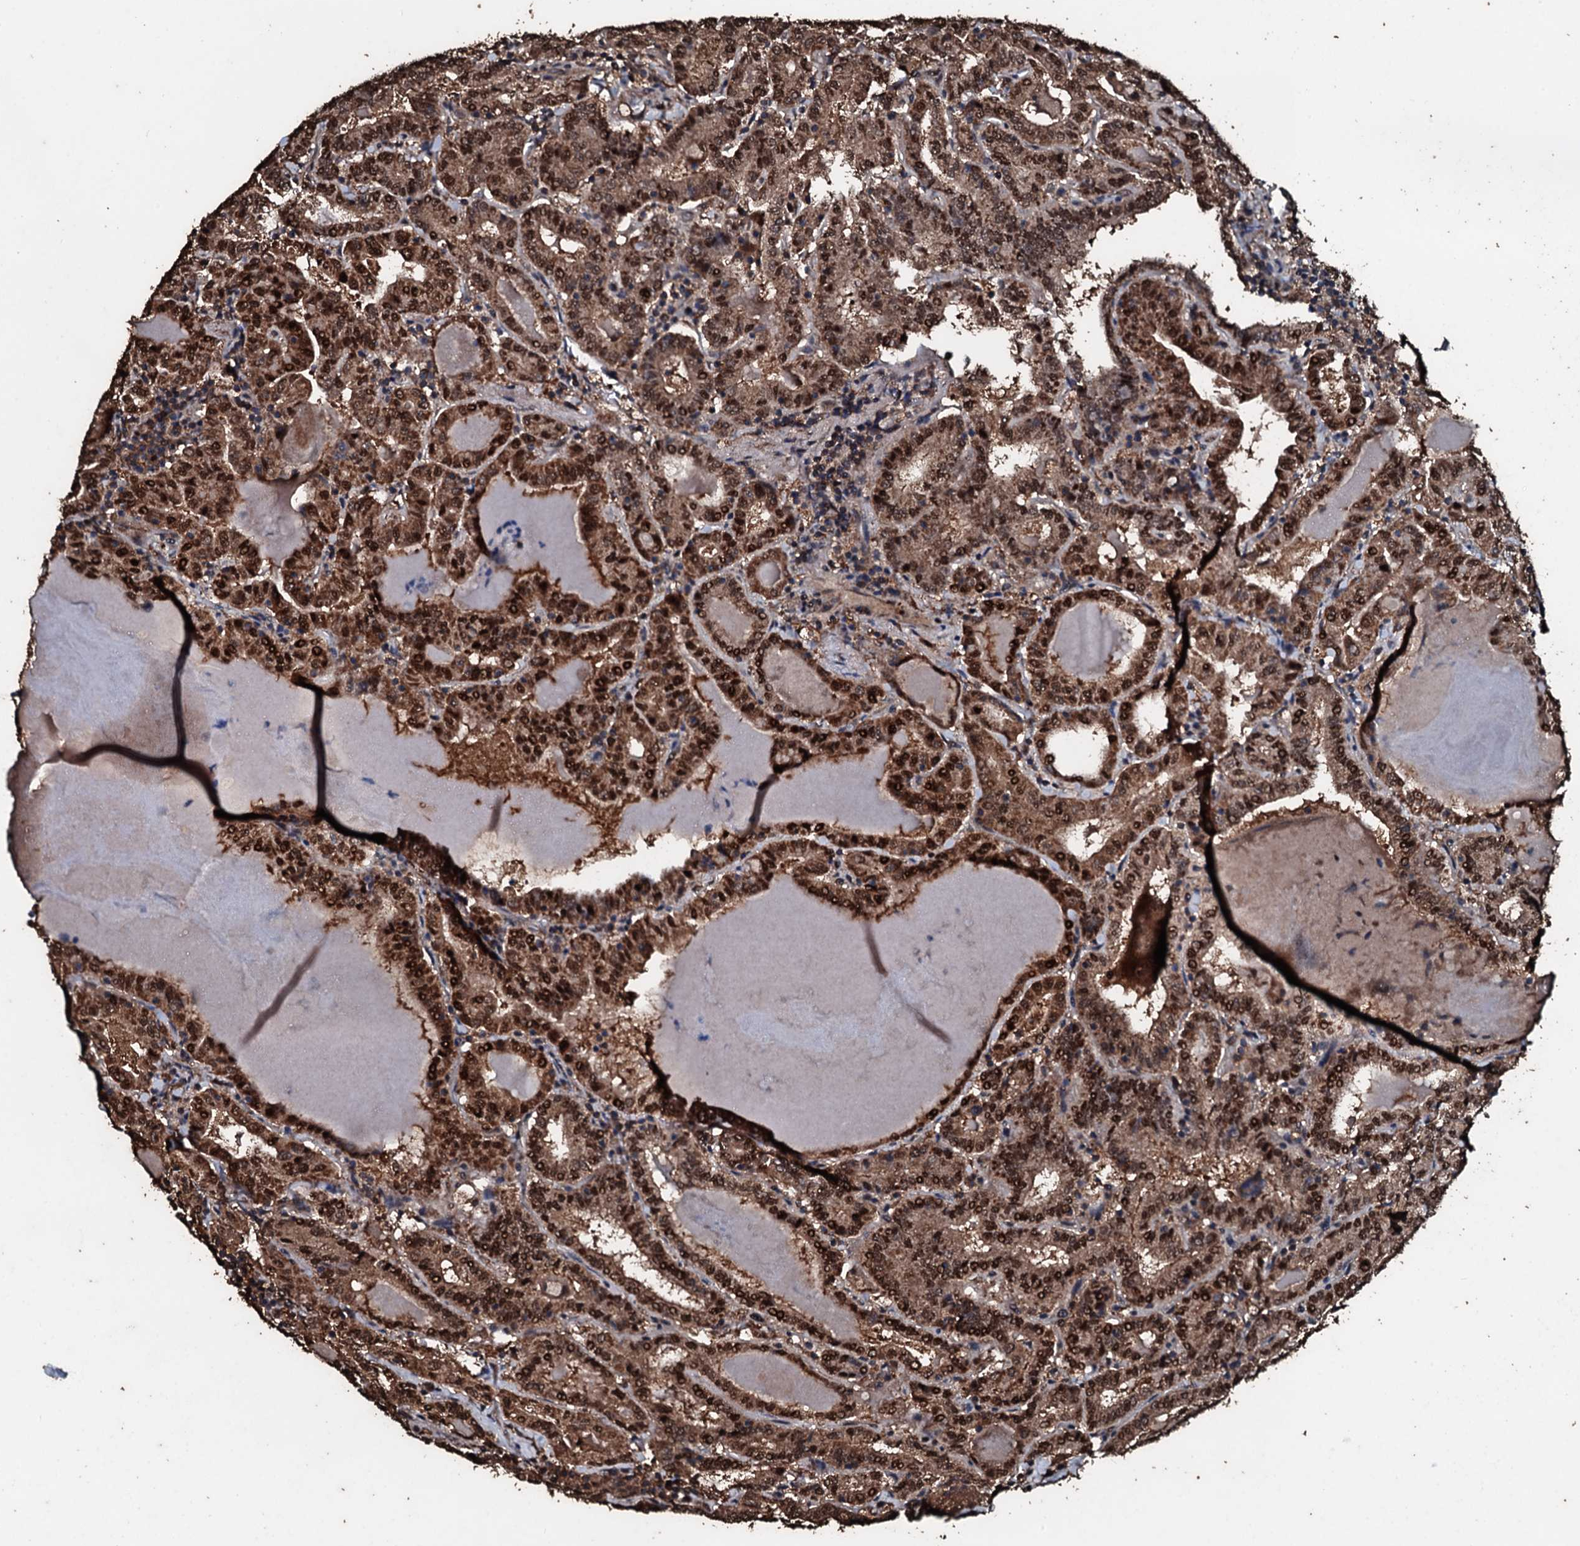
{"staining": {"intensity": "moderate", "quantity": ">75%", "location": "cytoplasmic/membranous,nuclear"}, "tissue": "thyroid cancer", "cell_type": "Tumor cells", "image_type": "cancer", "snomed": [{"axis": "morphology", "description": "Papillary adenocarcinoma, NOS"}, {"axis": "topography", "description": "Thyroid gland"}], "caption": "There is medium levels of moderate cytoplasmic/membranous and nuclear staining in tumor cells of thyroid papillary adenocarcinoma, as demonstrated by immunohistochemical staining (brown color).", "gene": "FAAP24", "patient": {"sex": "female", "age": 72}}